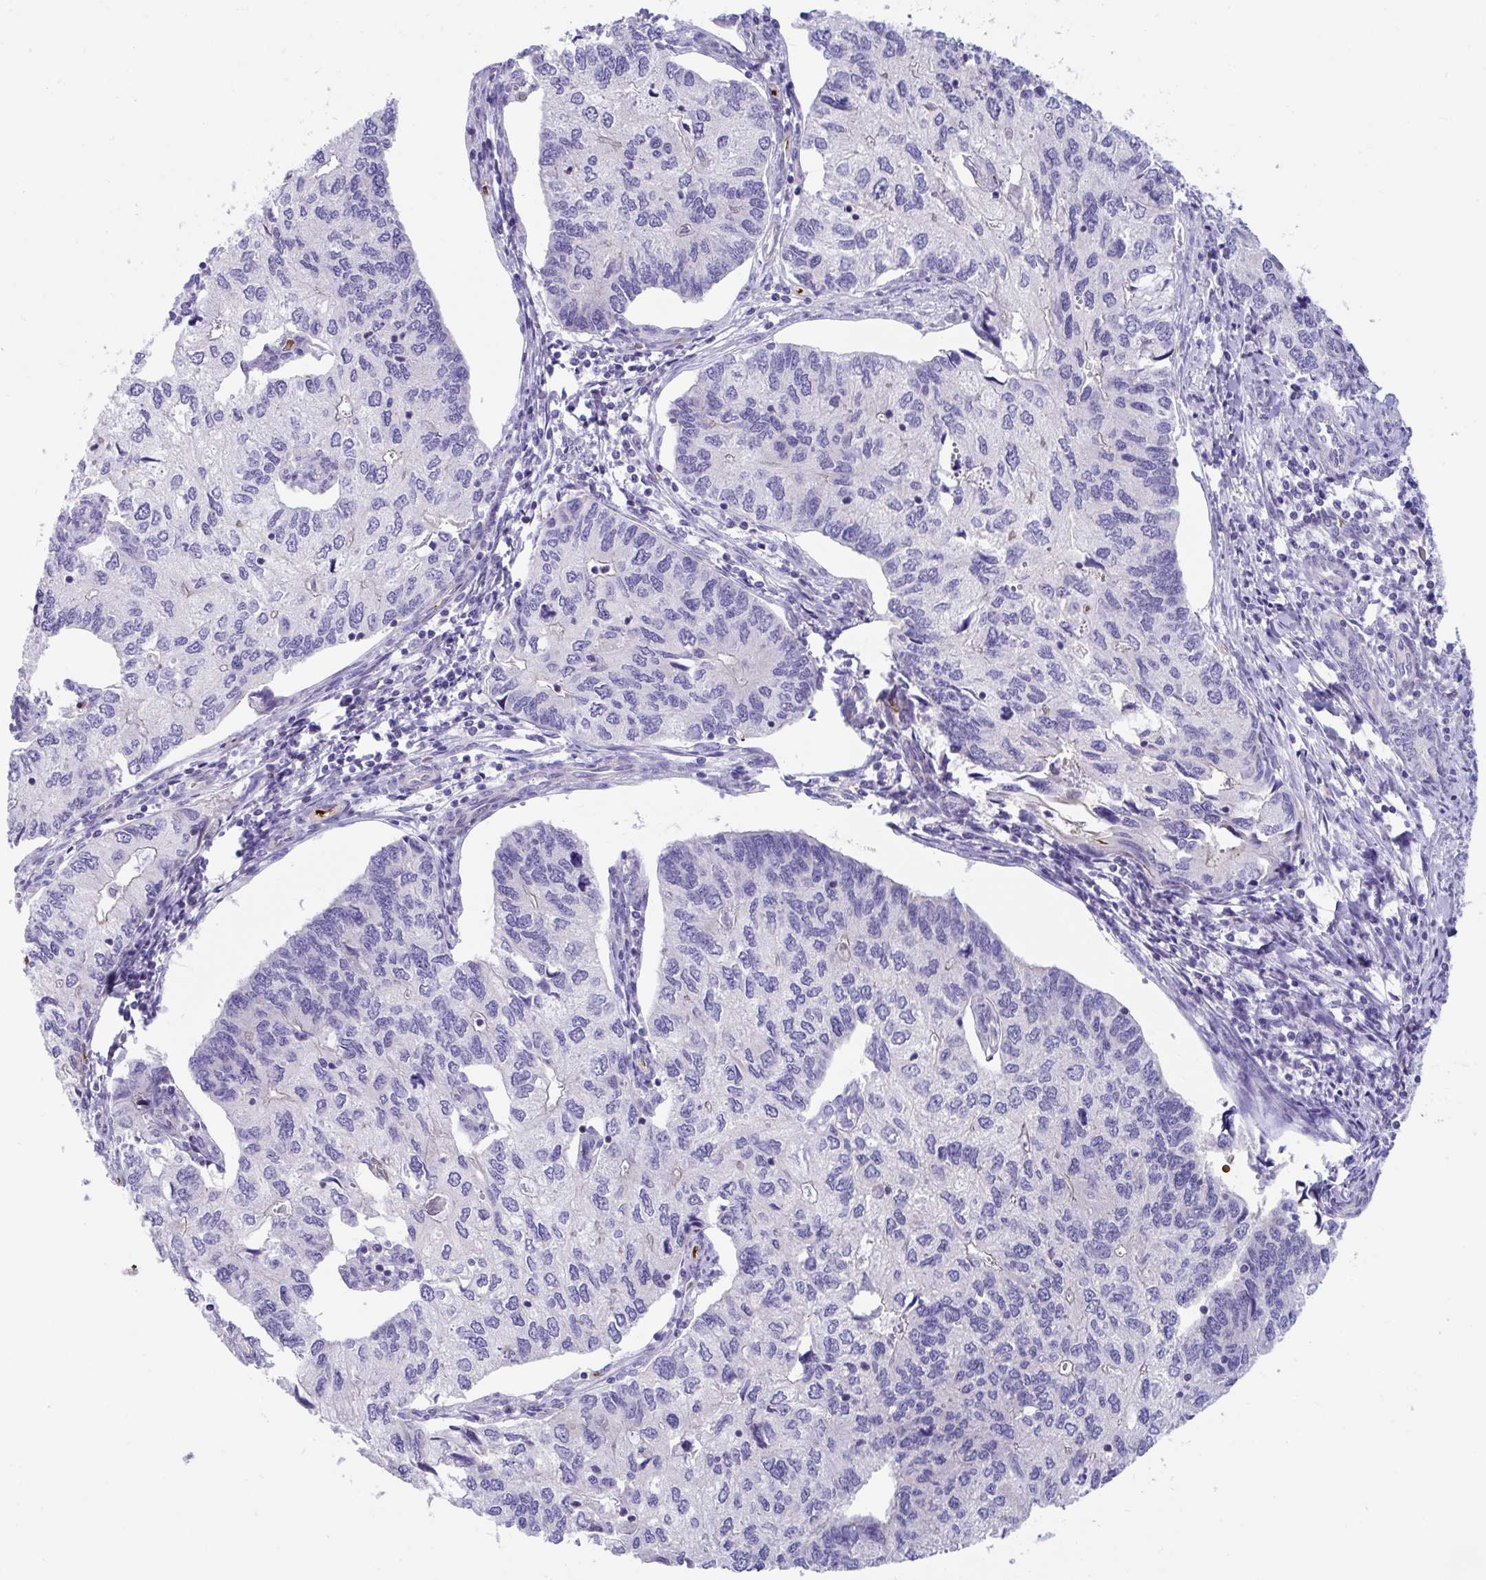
{"staining": {"intensity": "negative", "quantity": "none", "location": "none"}, "tissue": "endometrial cancer", "cell_type": "Tumor cells", "image_type": "cancer", "snomed": [{"axis": "morphology", "description": "Carcinoma, NOS"}, {"axis": "topography", "description": "Uterus"}], "caption": "Endometrial carcinoma stained for a protein using immunohistochemistry displays no staining tumor cells.", "gene": "TTC30B", "patient": {"sex": "female", "age": 76}}